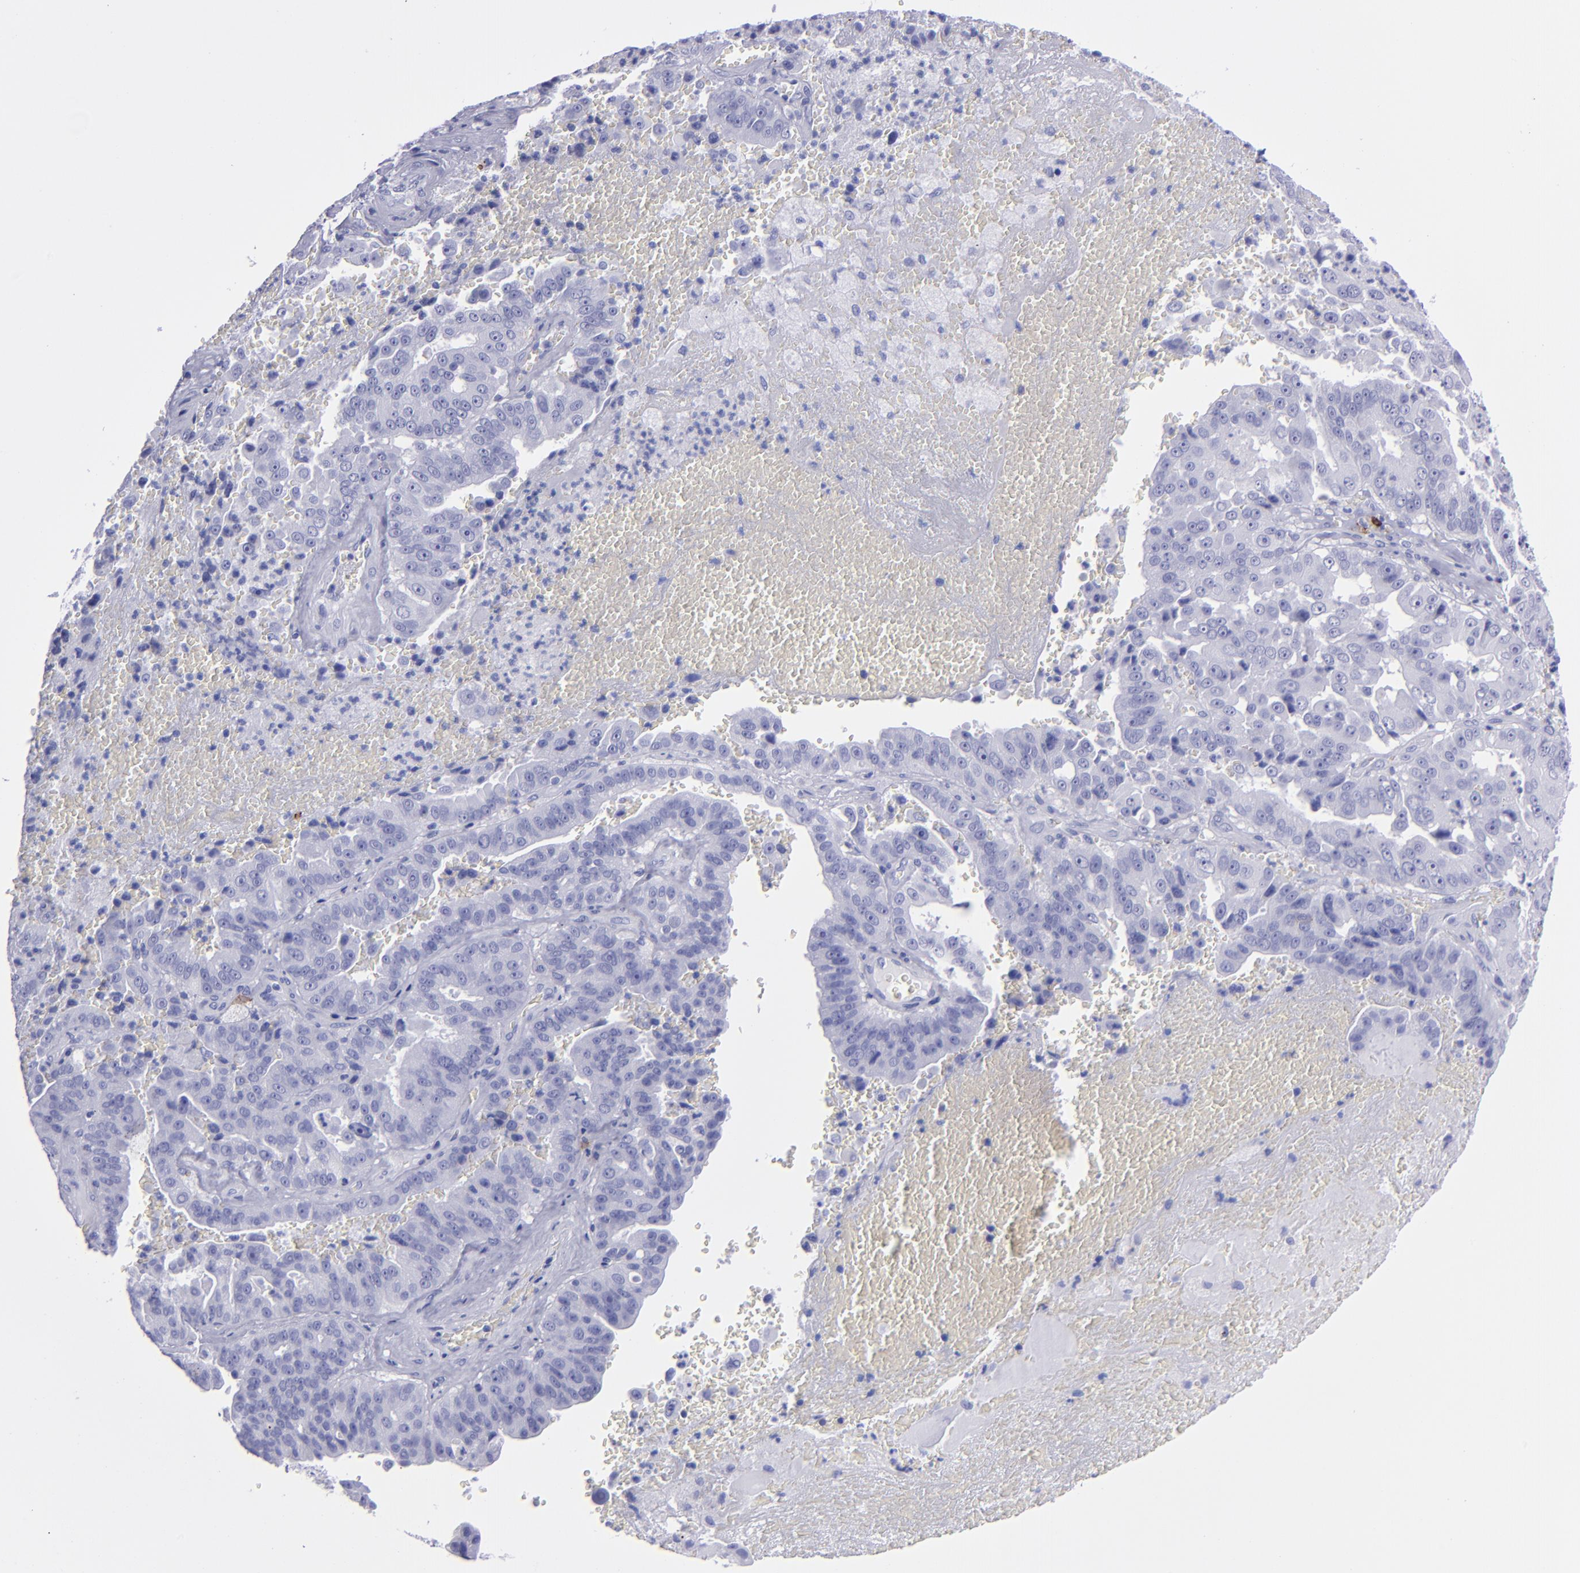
{"staining": {"intensity": "negative", "quantity": "none", "location": "none"}, "tissue": "liver cancer", "cell_type": "Tumor cells", "image_type": "cancer", "snomed": [{"axis": "morphology", "description": "Cholangiocarcinoma"}, {"axis": "topography", "description": "Liver"}], "caption": "Immunohistochemical staining of human cholangiocarcinoma (liver) exhibits no significant positivity in tumor cells.", "gene": "CD38", "patient": {"sex": "female", "age": 79}}